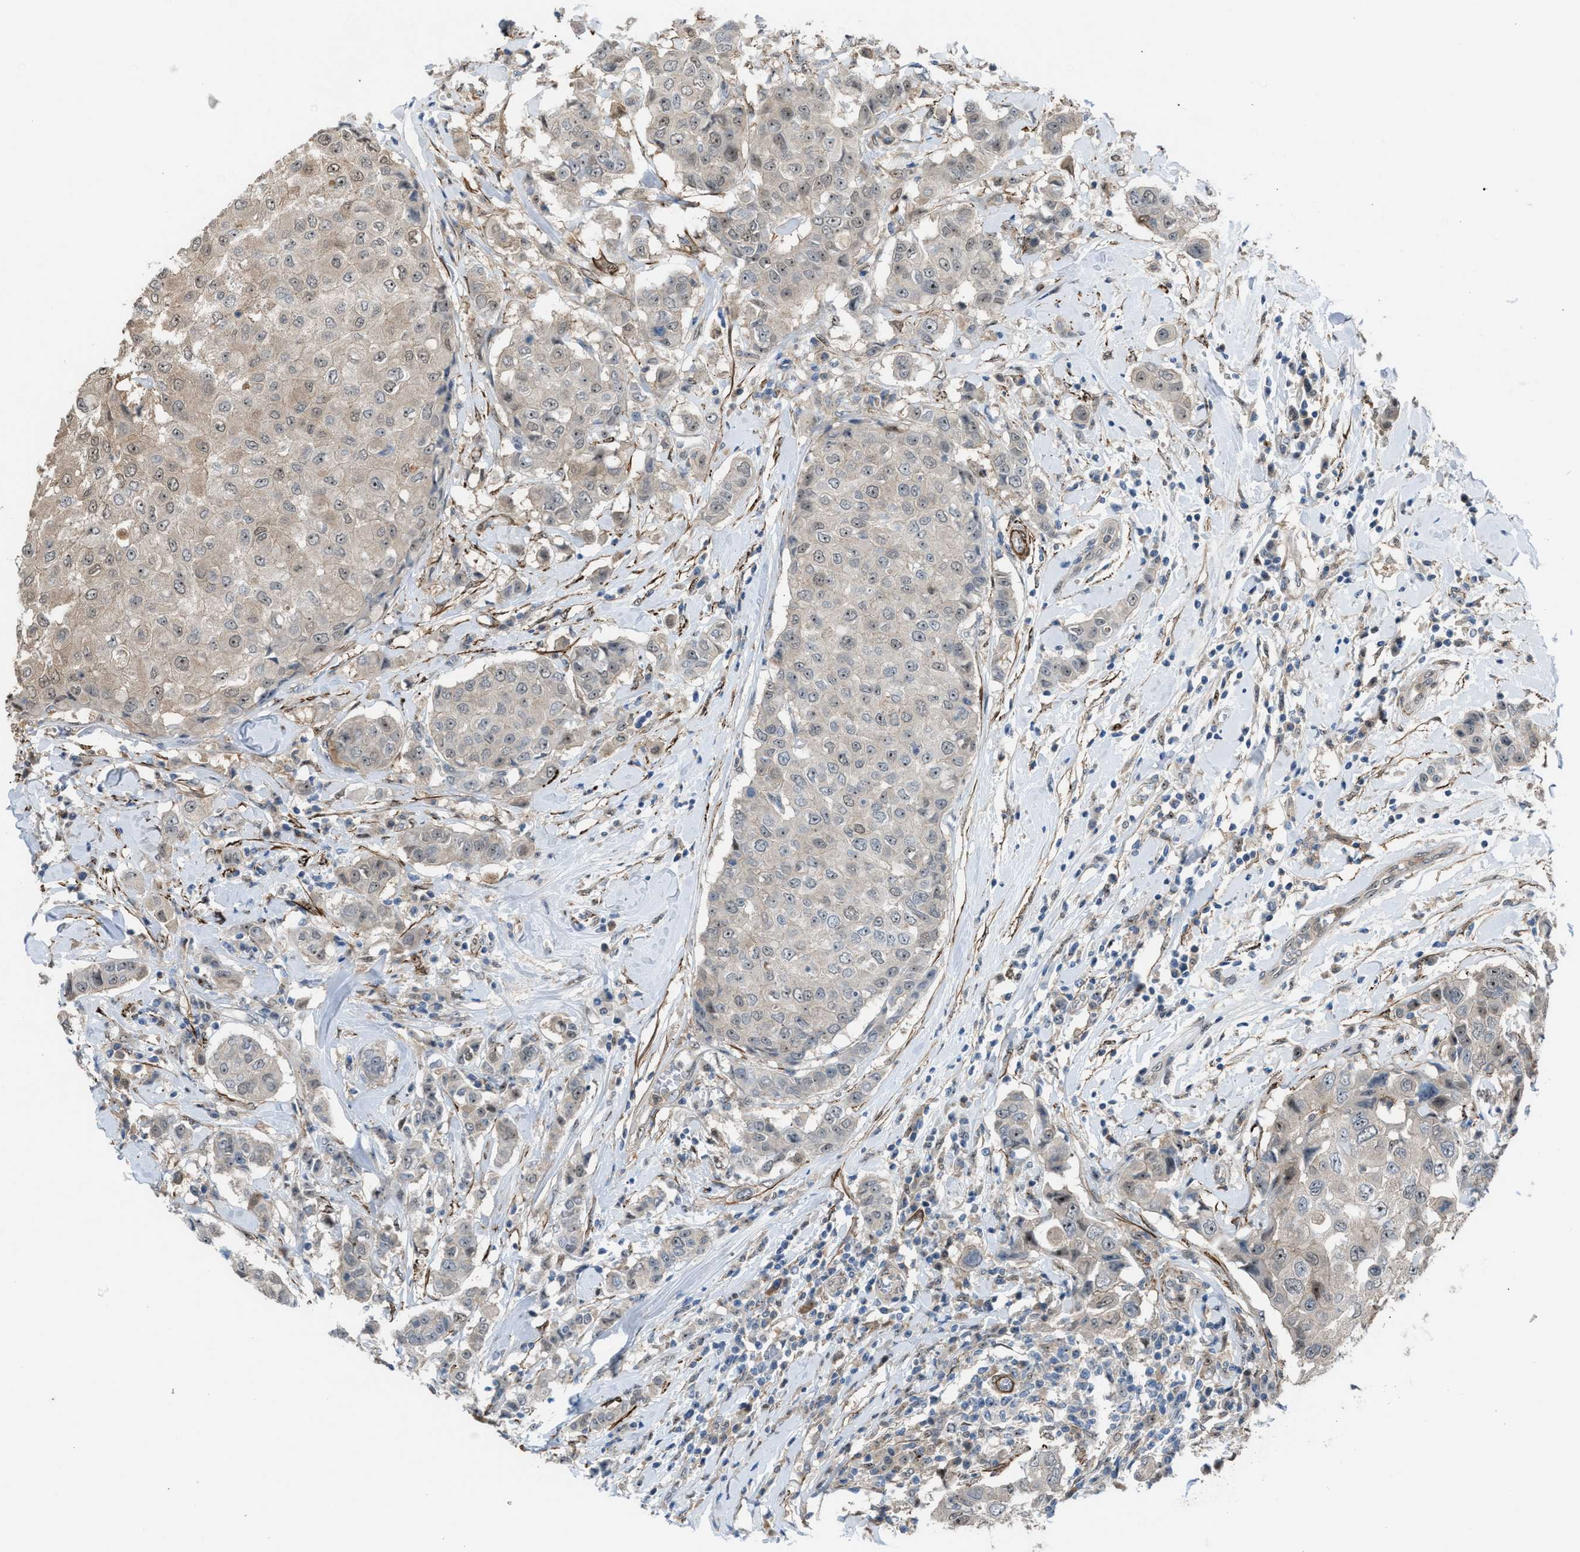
{"staining": {"intensity": "weak", "quantity": "25%-75%", "location": "cytoplasmic/membranous,nuclear"}, "tissue": "breast cancer", "cell_type": "Tumor cells", "image_type": "cancer", "snomed": [{"axis": "morphology", "description": "Duct carcinoma"}, {"axis": "topography", "description": "Breast"}], "caption": "Infiltrating ductal carcinoma (breast) stained with immunohistochemistry shows weak cytoplasmic/membranous and nuclear staining in about 25%-75% of tumor cells. (DAB IHC, brown staining for protein, blue staining for nuclei).", "gene": "NQO2", "patient": {"sex": "female", "age": 27}}